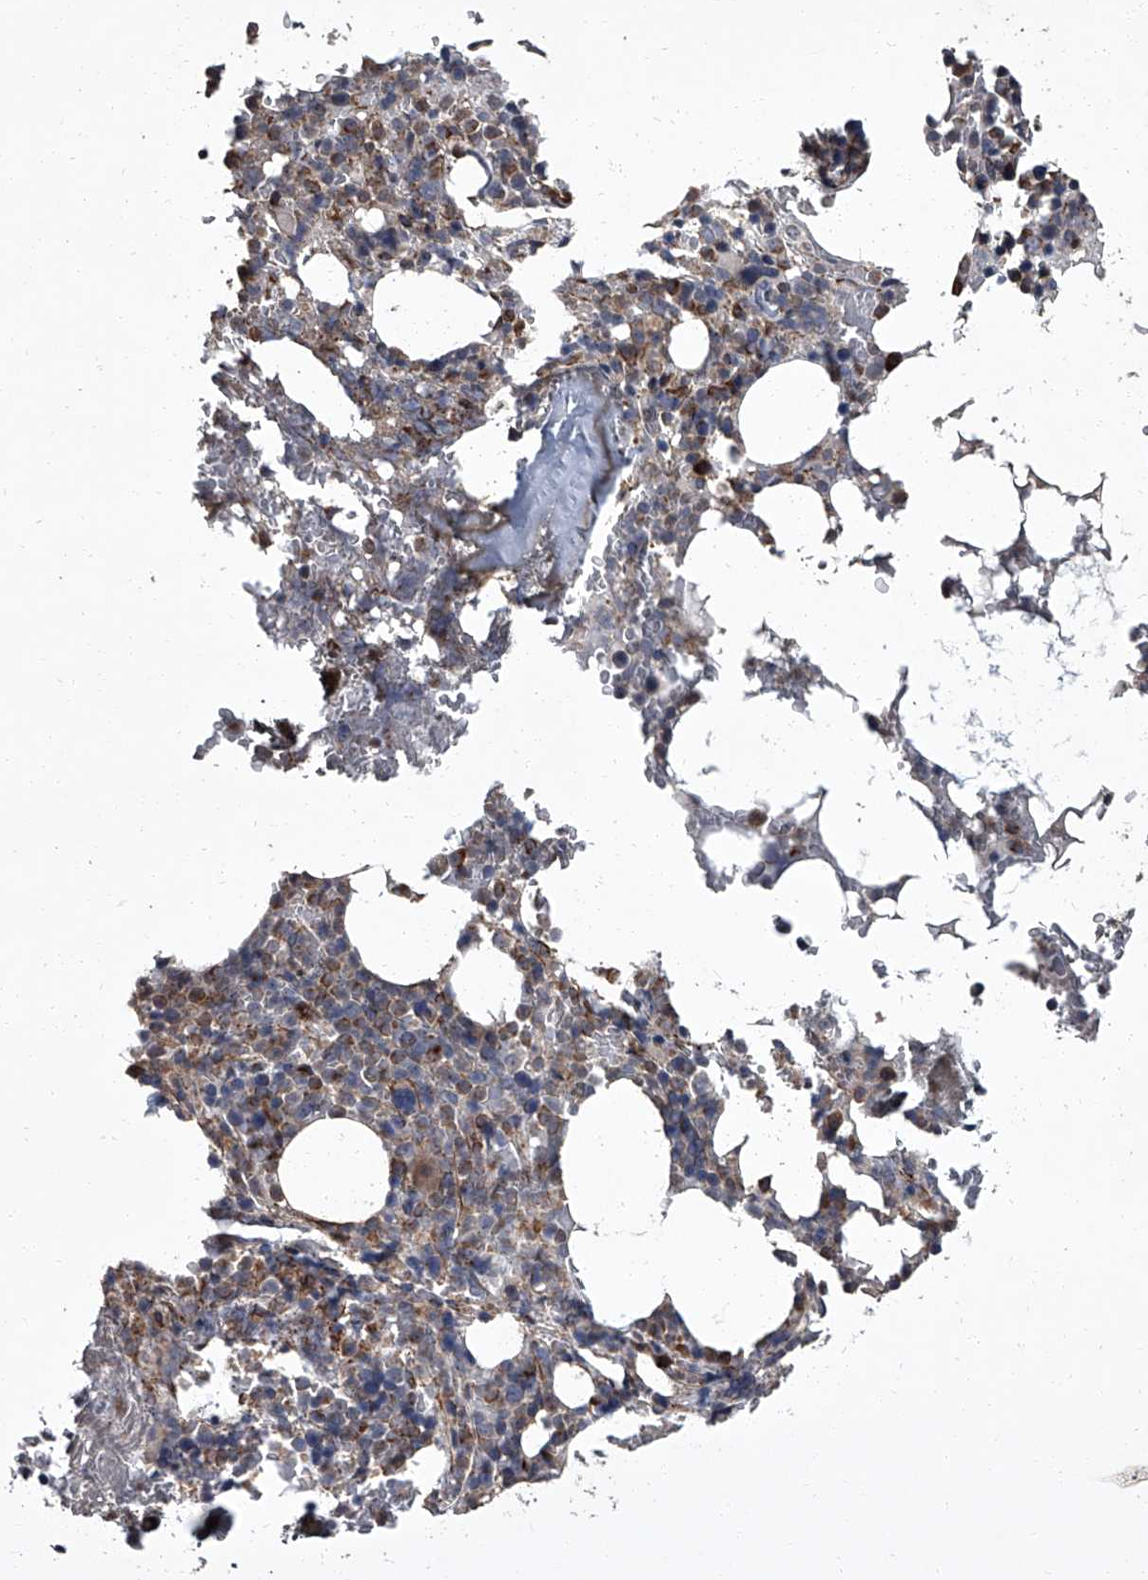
{"staining": {"intensity": "moderate", "quantity": "<25%", "location": "cytoplasmic/membranous"}, "tissue": "bone marrow", "cell_type": "Hematopoietic cells", "image_type": "normal", "snomed": [{"axis": "morphology", "description": "Normal tissue, NOS"}, {"axis": "topography", "description": "Bone marrow"}], "caption": "High-magnification brightfield microscopy of unremarkable bone marrow stained with DAB (3,3'-diaminobenzidine) (brown) and counterstained with hematoxylin (blue). hematopoietic cells exhibit moderate cytoplasmic/membranous expression is seen in approximately<25% of cells. The staining was performed using DAB (3,3'-diaminobenzidine) to visualize the protein expression in brown, while the nuclei were stained in blue with hematoxylin (Magnification: 20x).", "gene": "SIRT4", "patient": {"sex": "male", "age": 58}}